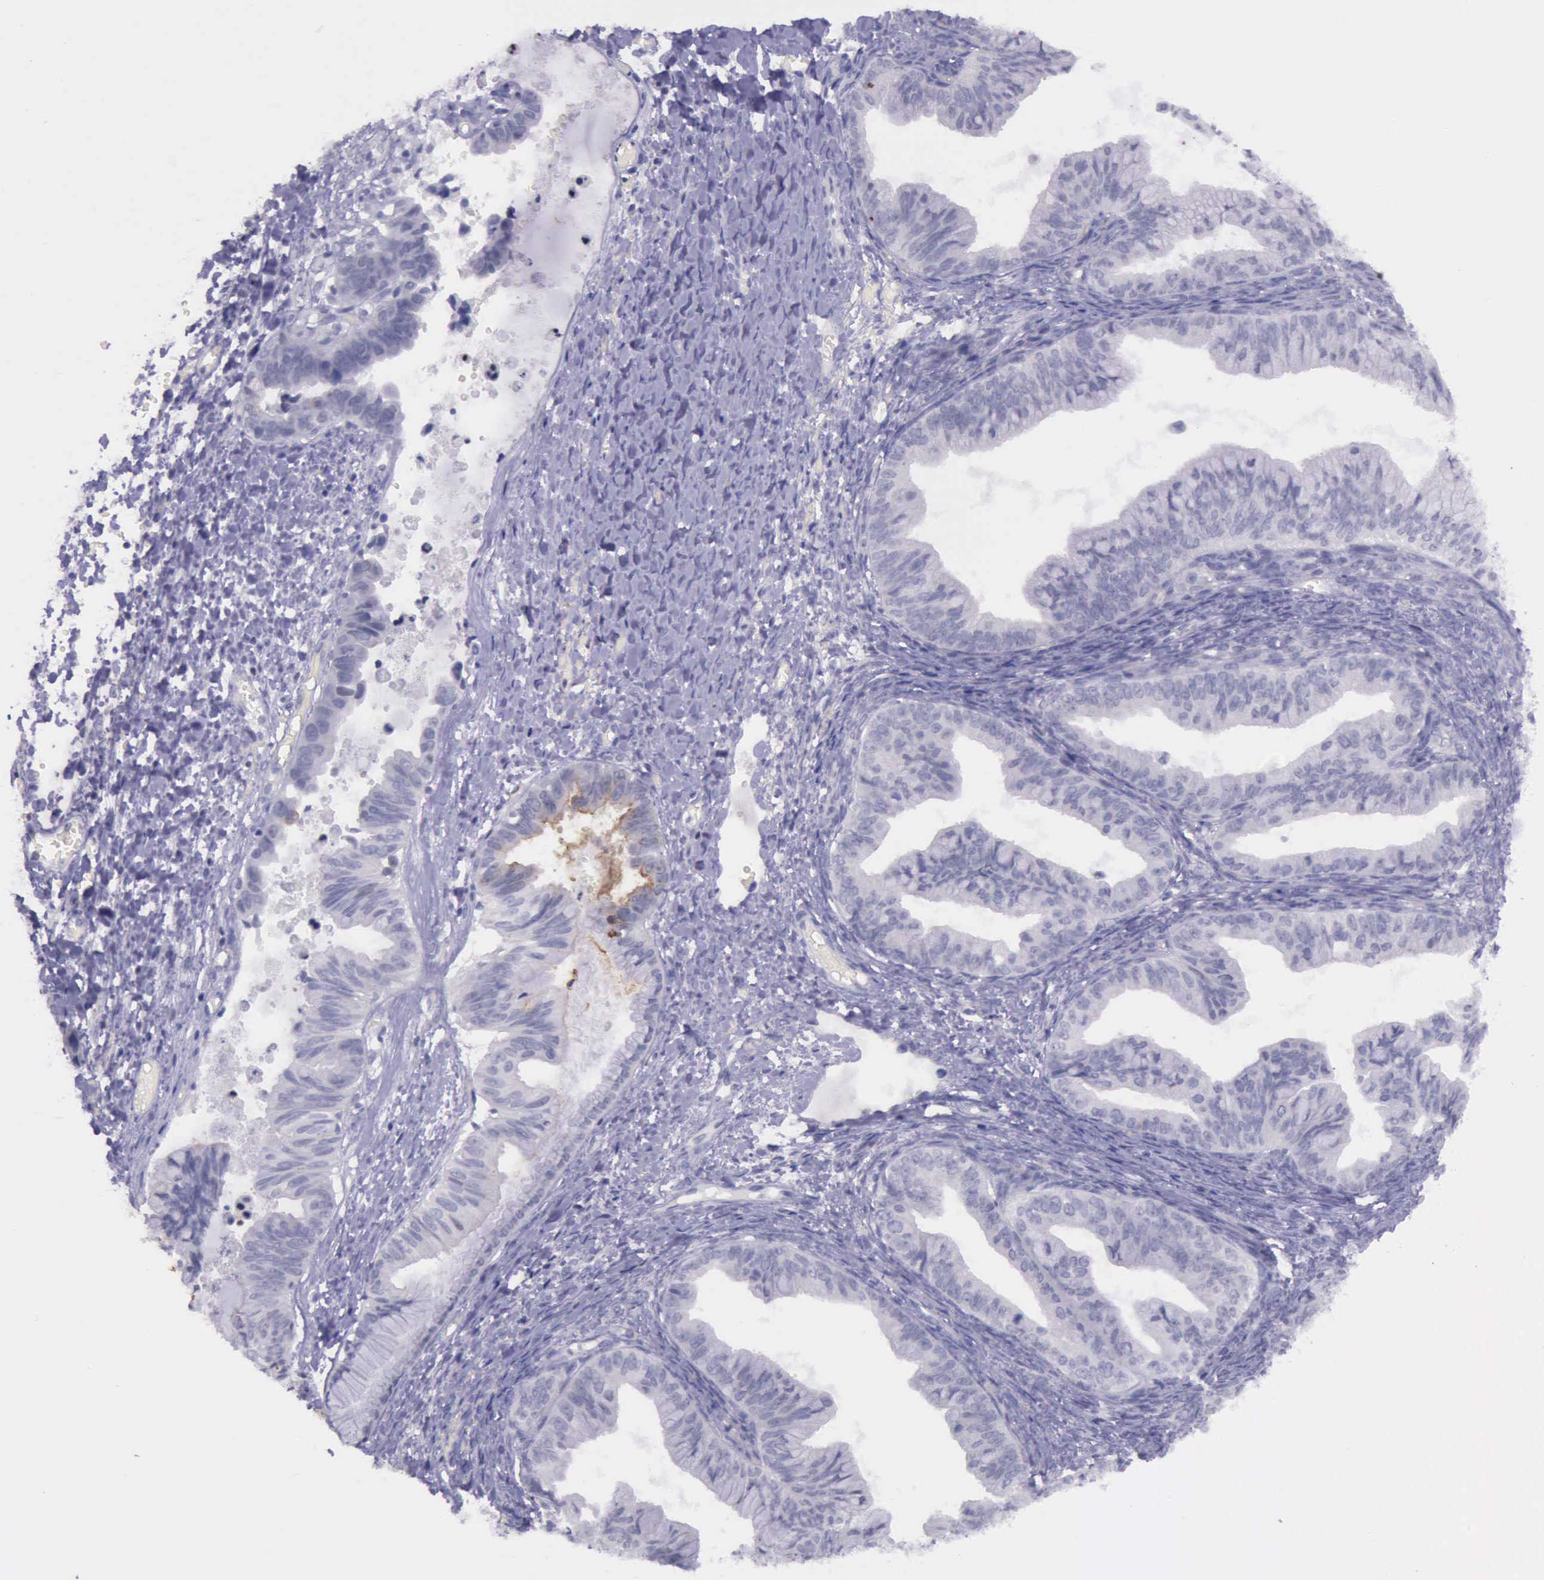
{"staining": {"intensity": "strong", "quantity": "<25%", "location": "nuclear"}, "tissue": "ovarian cancer", "cell_type": "Tumor cells", "image_type": "cancer", "snomed": [{"axis": "morphology", "description": "Cystadenocarcinoma, mucinous, NOS"}, {"axis": "topography", "description": "Ovary"}], "caption": "Protein staining displays strong nuclear staining in about <25% of tumor cells in ovarian mucinous cystadenocarcinoma.", "gene": "PARP1", "patient": {"sex": "female", "age": 36}}